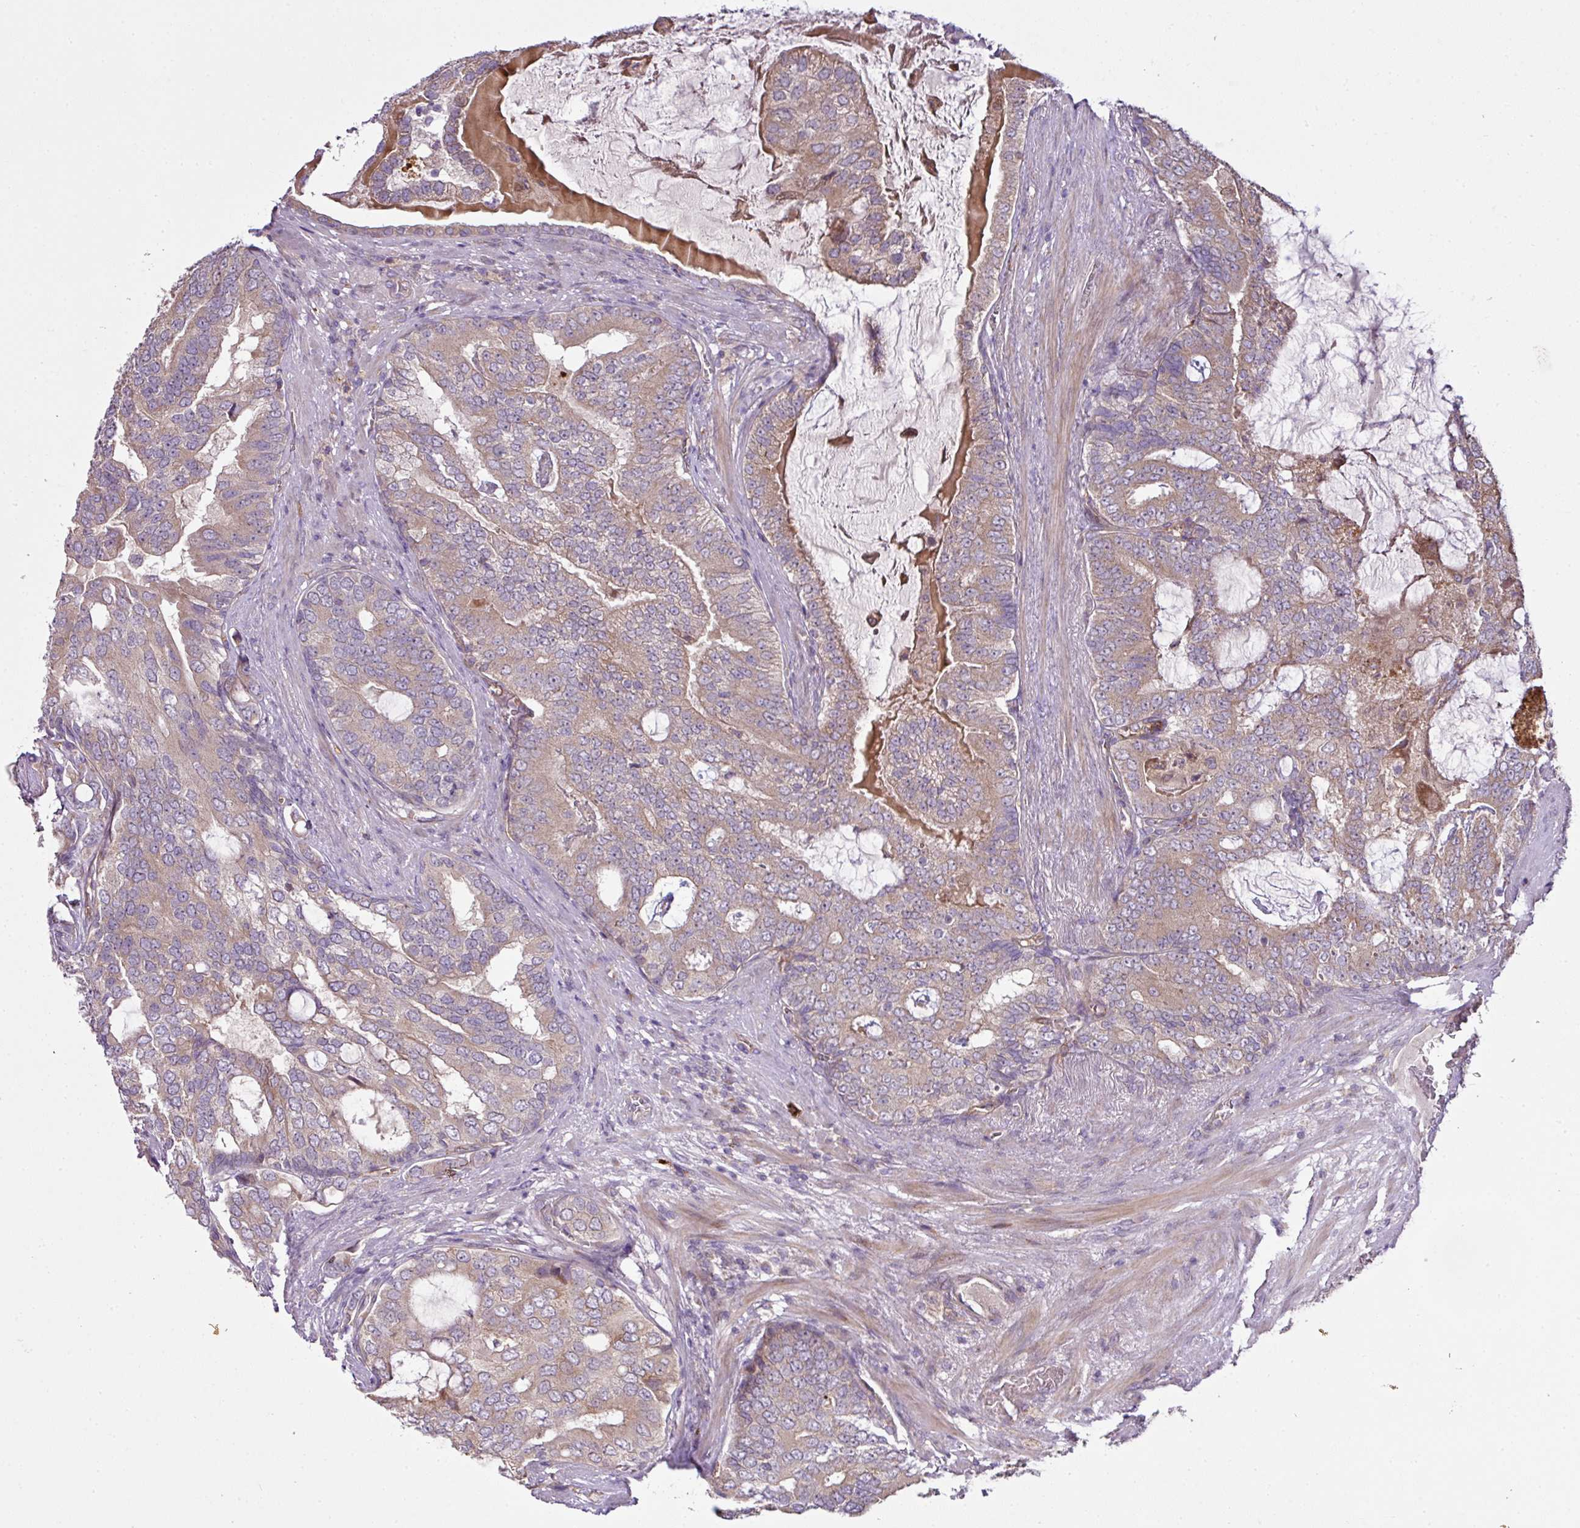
{"staining": {"intensity": "weak", "quantity": "25%-75%", "location": "cytoplasmic/membranous"}, "tissue": "prostate cancer", "cell_type": "Tumor cells", "image_type": "cancer", "snomed": [{"axis": "morphology", "description": "Adenocarcinoma, High grade"}, {"axis": "topography", "description": "Prostate"}], "caption": "Weak cytoplasmic/membranous staining for a protein is present in about 25%-75% of tumor cells of prostate cancer (adenocarcinoma (high-grade)) using IHC.", "gene": "COX18", "patient": {"sex": "male", "age": 55}}